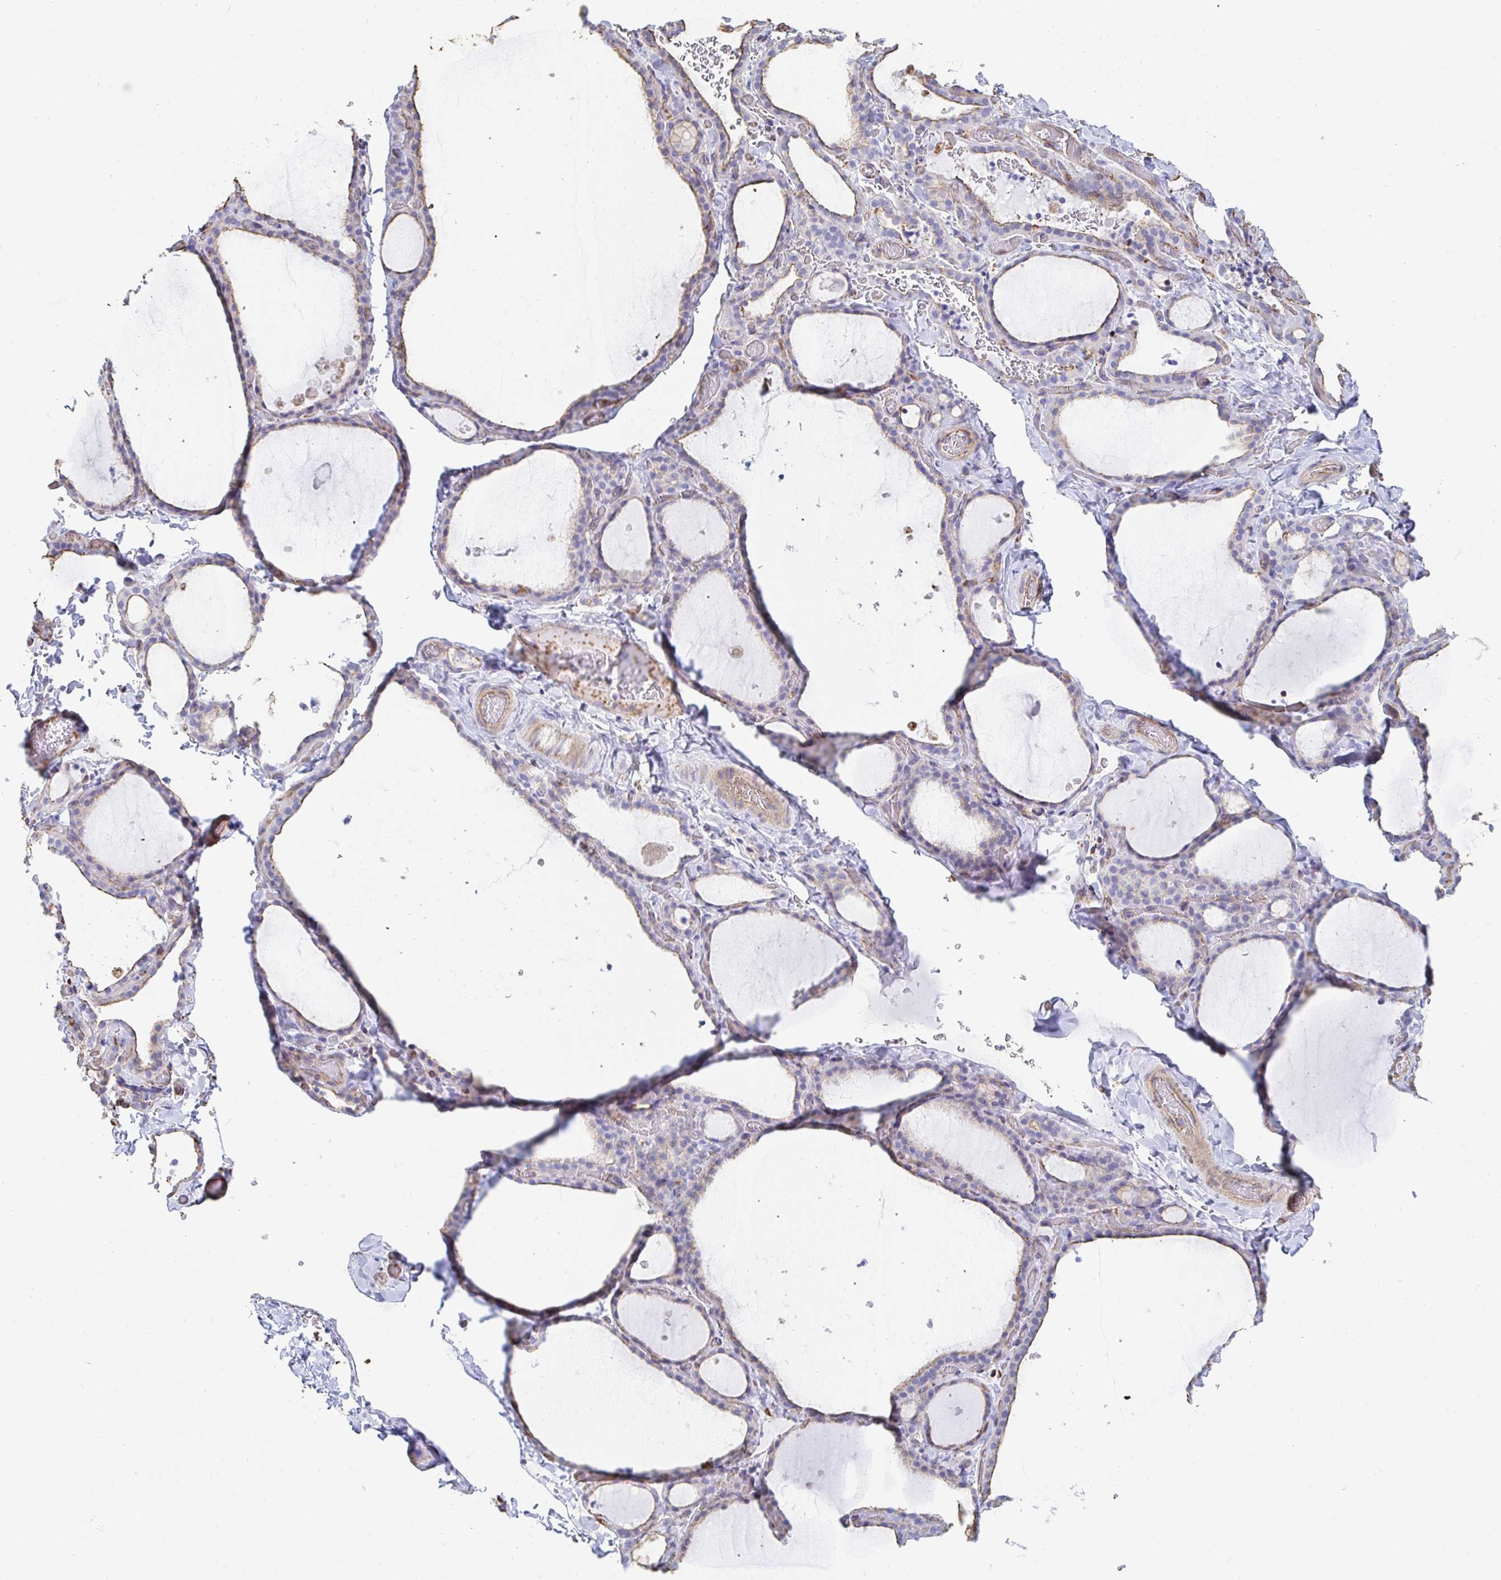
{"staining": {"intensity": "negative", "quantity": "none", "location": "none"}, "tissue": "thyroid gland", "cell_type": "Glandular cells", "image_type": "normal", "snomed": [{"axis": "morphology", "description": "Normal tissue, NOS"}, {"axis": "topography", "description": "Thyroid gland"}], "caption": "IHC micrograph of benign human thyroid gland stained for a protein (brown), which exhibits no expression in glandular cells.", "gene": "PTPN14", "patient": {"sex": "female", "age": 22}}